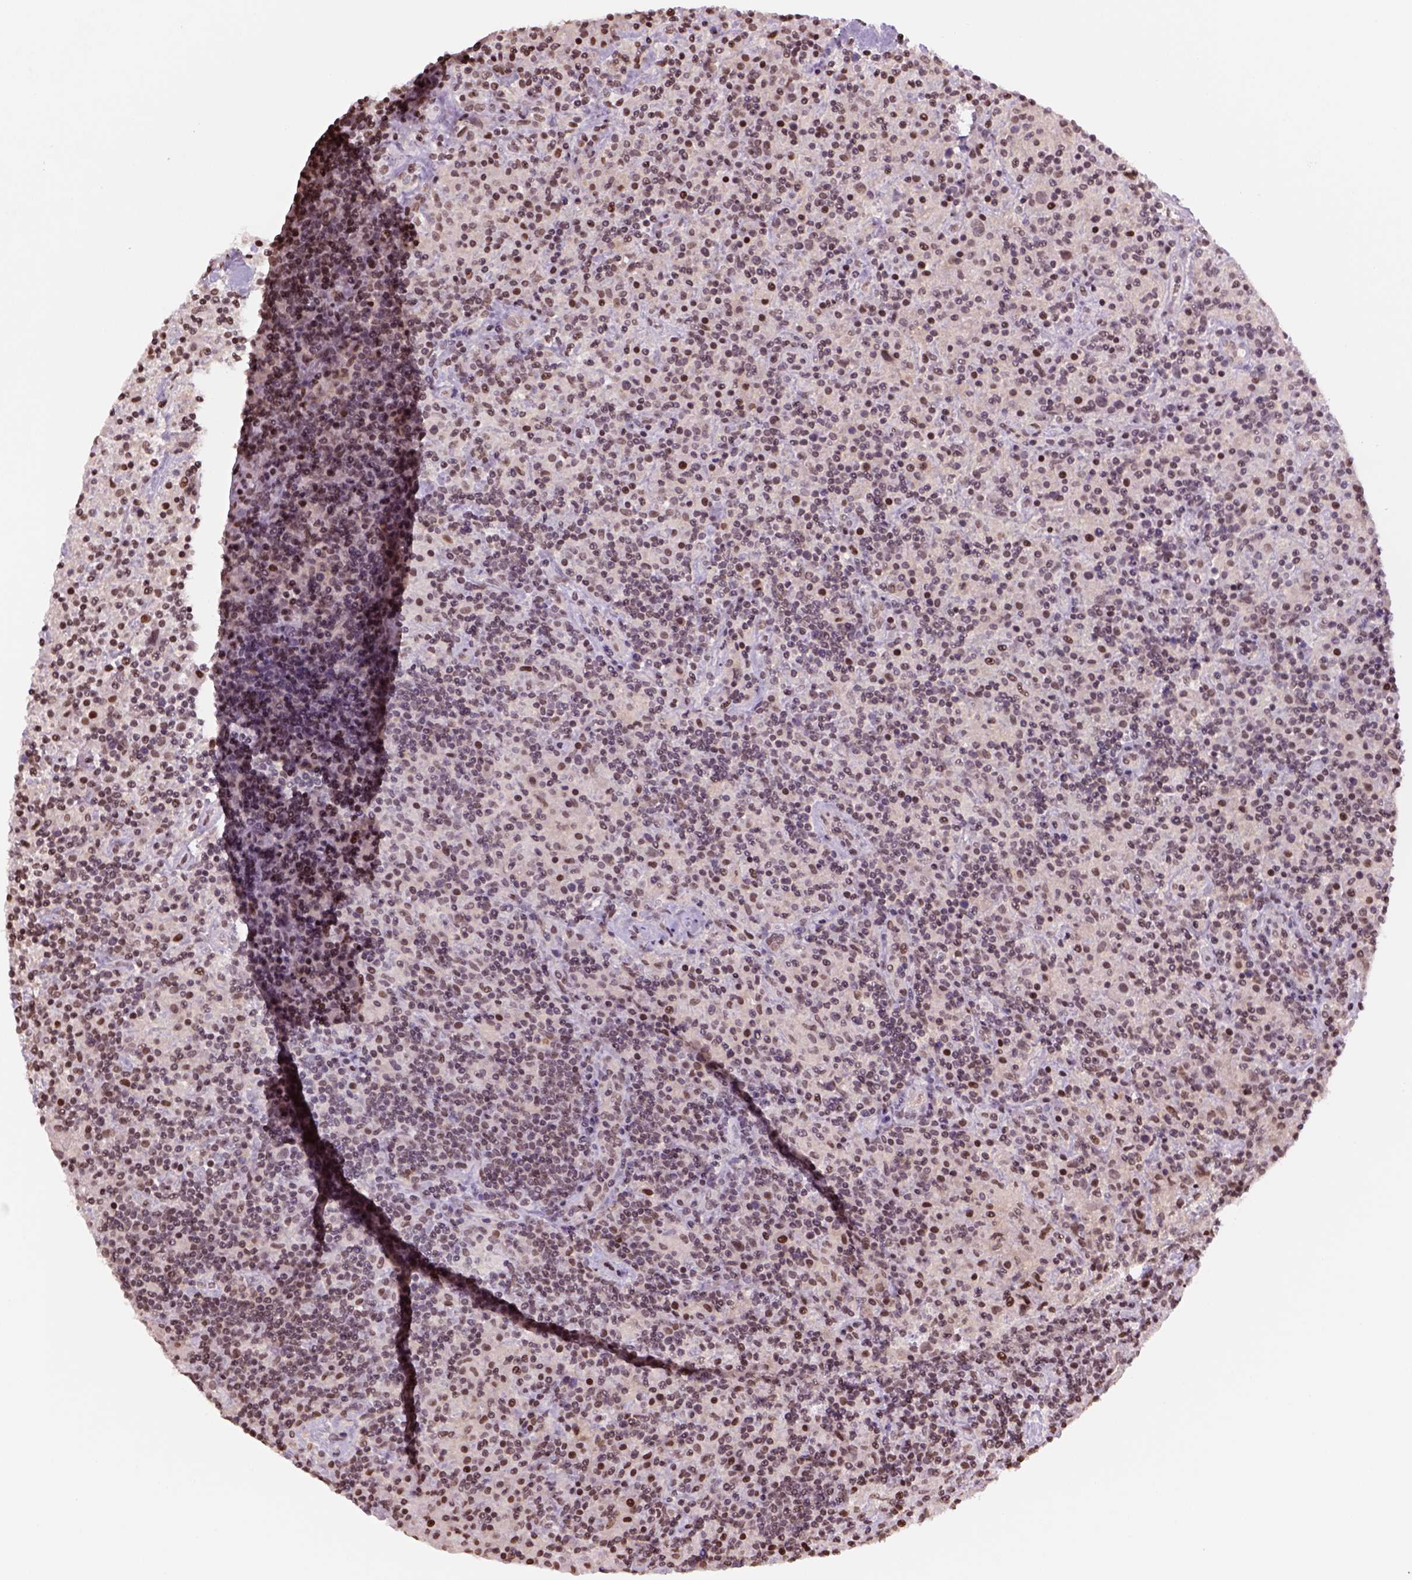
{"staining": {"intensity": "moderate", "quantity": "25%-75%", "location": "nuclear"}, "tissue": "lymphoma", "cell_type": "Tumor cells", "image_type": "cancer", "snomed": [{"axis": "morphology", "description": "Hodgkin's disease, NOS"}, {"axis": "topography", "description": "Lymph node"}], "caption": "Moderate nuclear protein expression is appreciated in about 25%-75% of tumor cells in lymphoma.", "gene": "GOT1", "patient": {"sex": "male", "age": 70}}